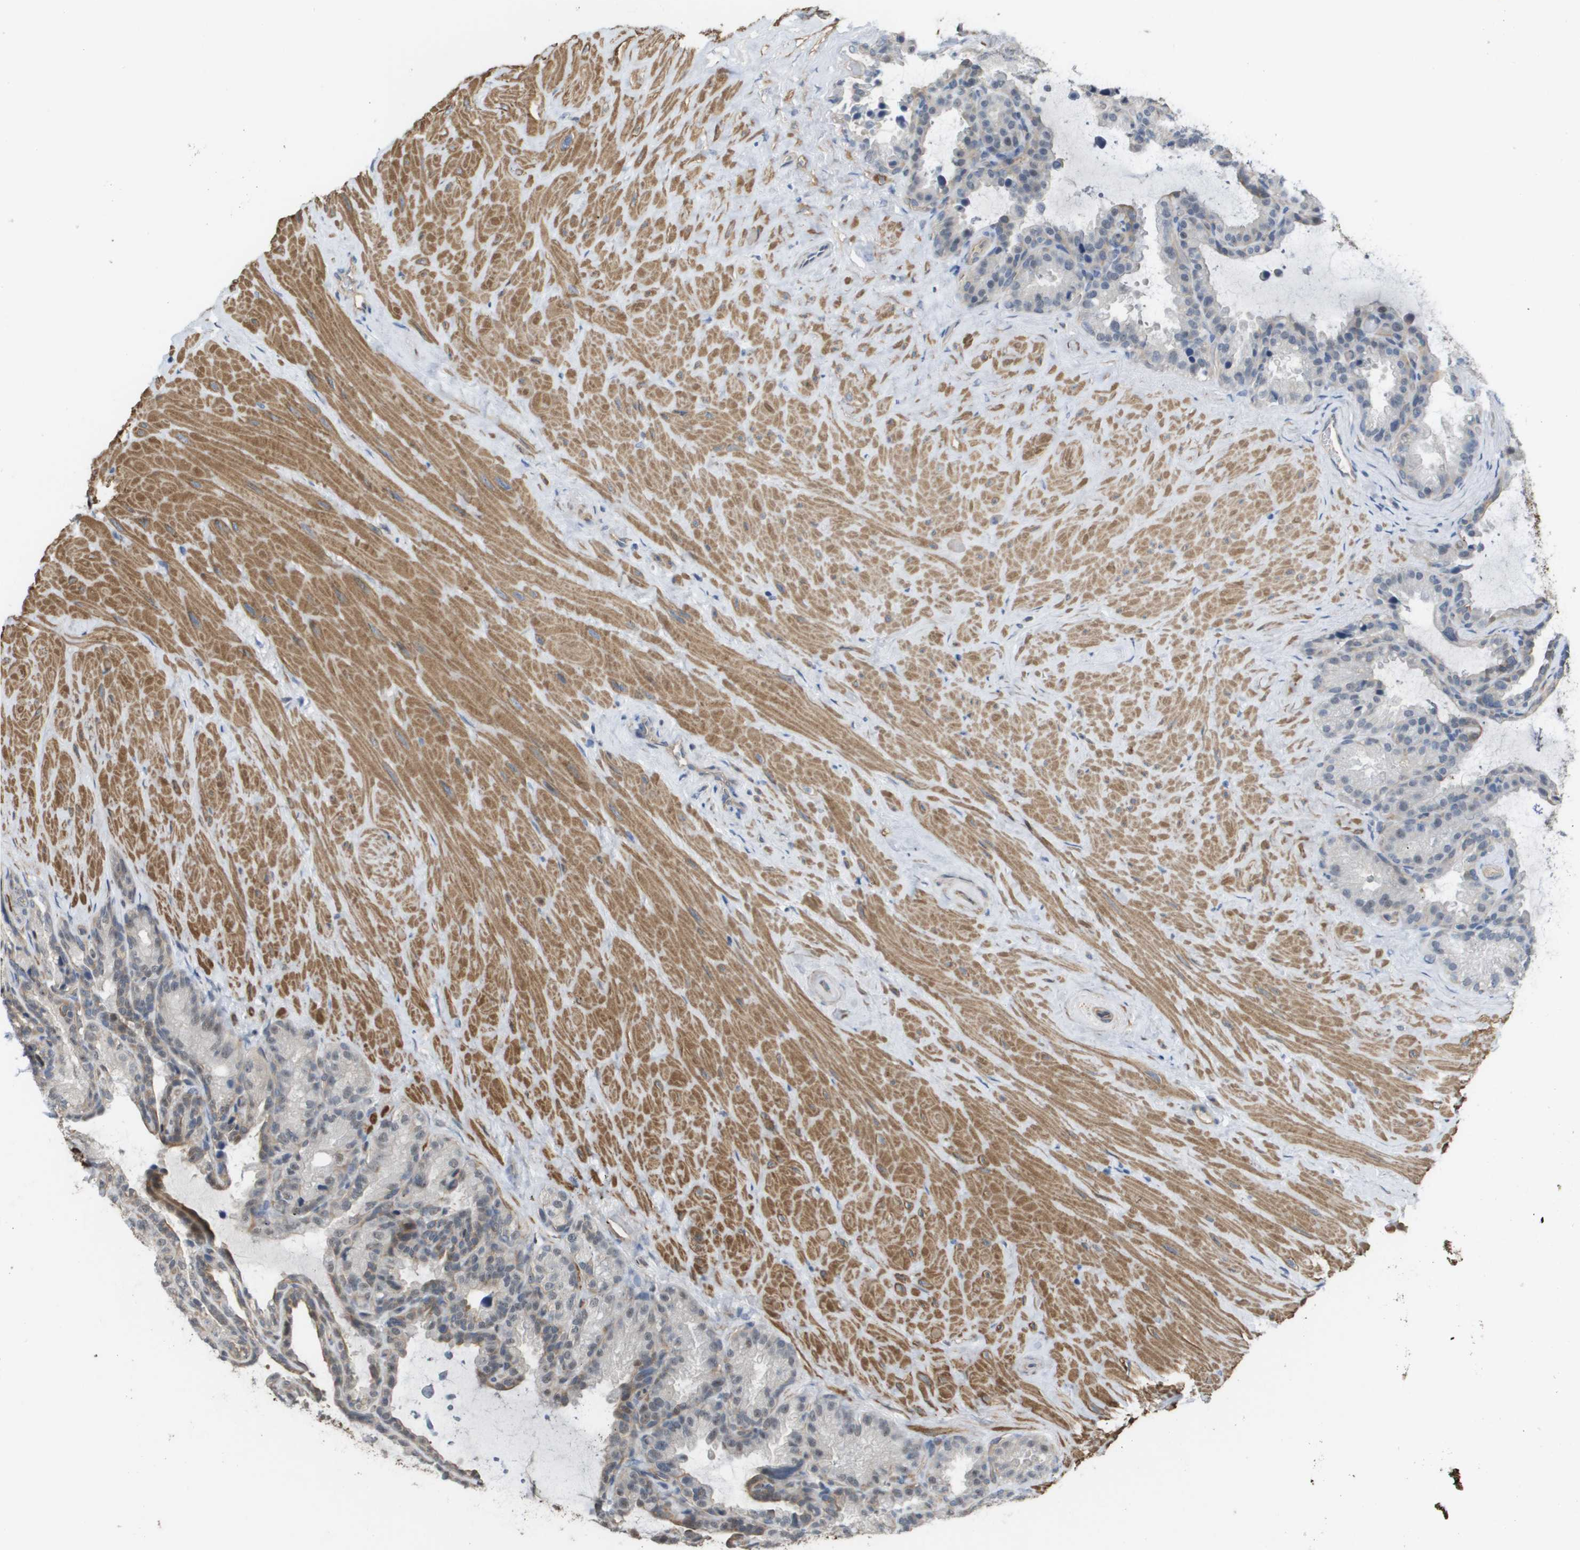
{"staining": {"intensity": "negative", "quantity": "none", "location": "none"}, "tissue": "seminal vesicle", "cell_type": "Glandular cells", "image_type": "normal", "snomed": [{"axis": "morphology", "description": "Normal tissue, NOS"}, {"axis": "topography", "description": "Seminal veicle"}], "caption": "A photomicrograph of seminal vesicle stained for a protein exhibits no brown staining in glandular cells.", "gene": "RNF112", "patient": {"sex": "male", "age": 46}}